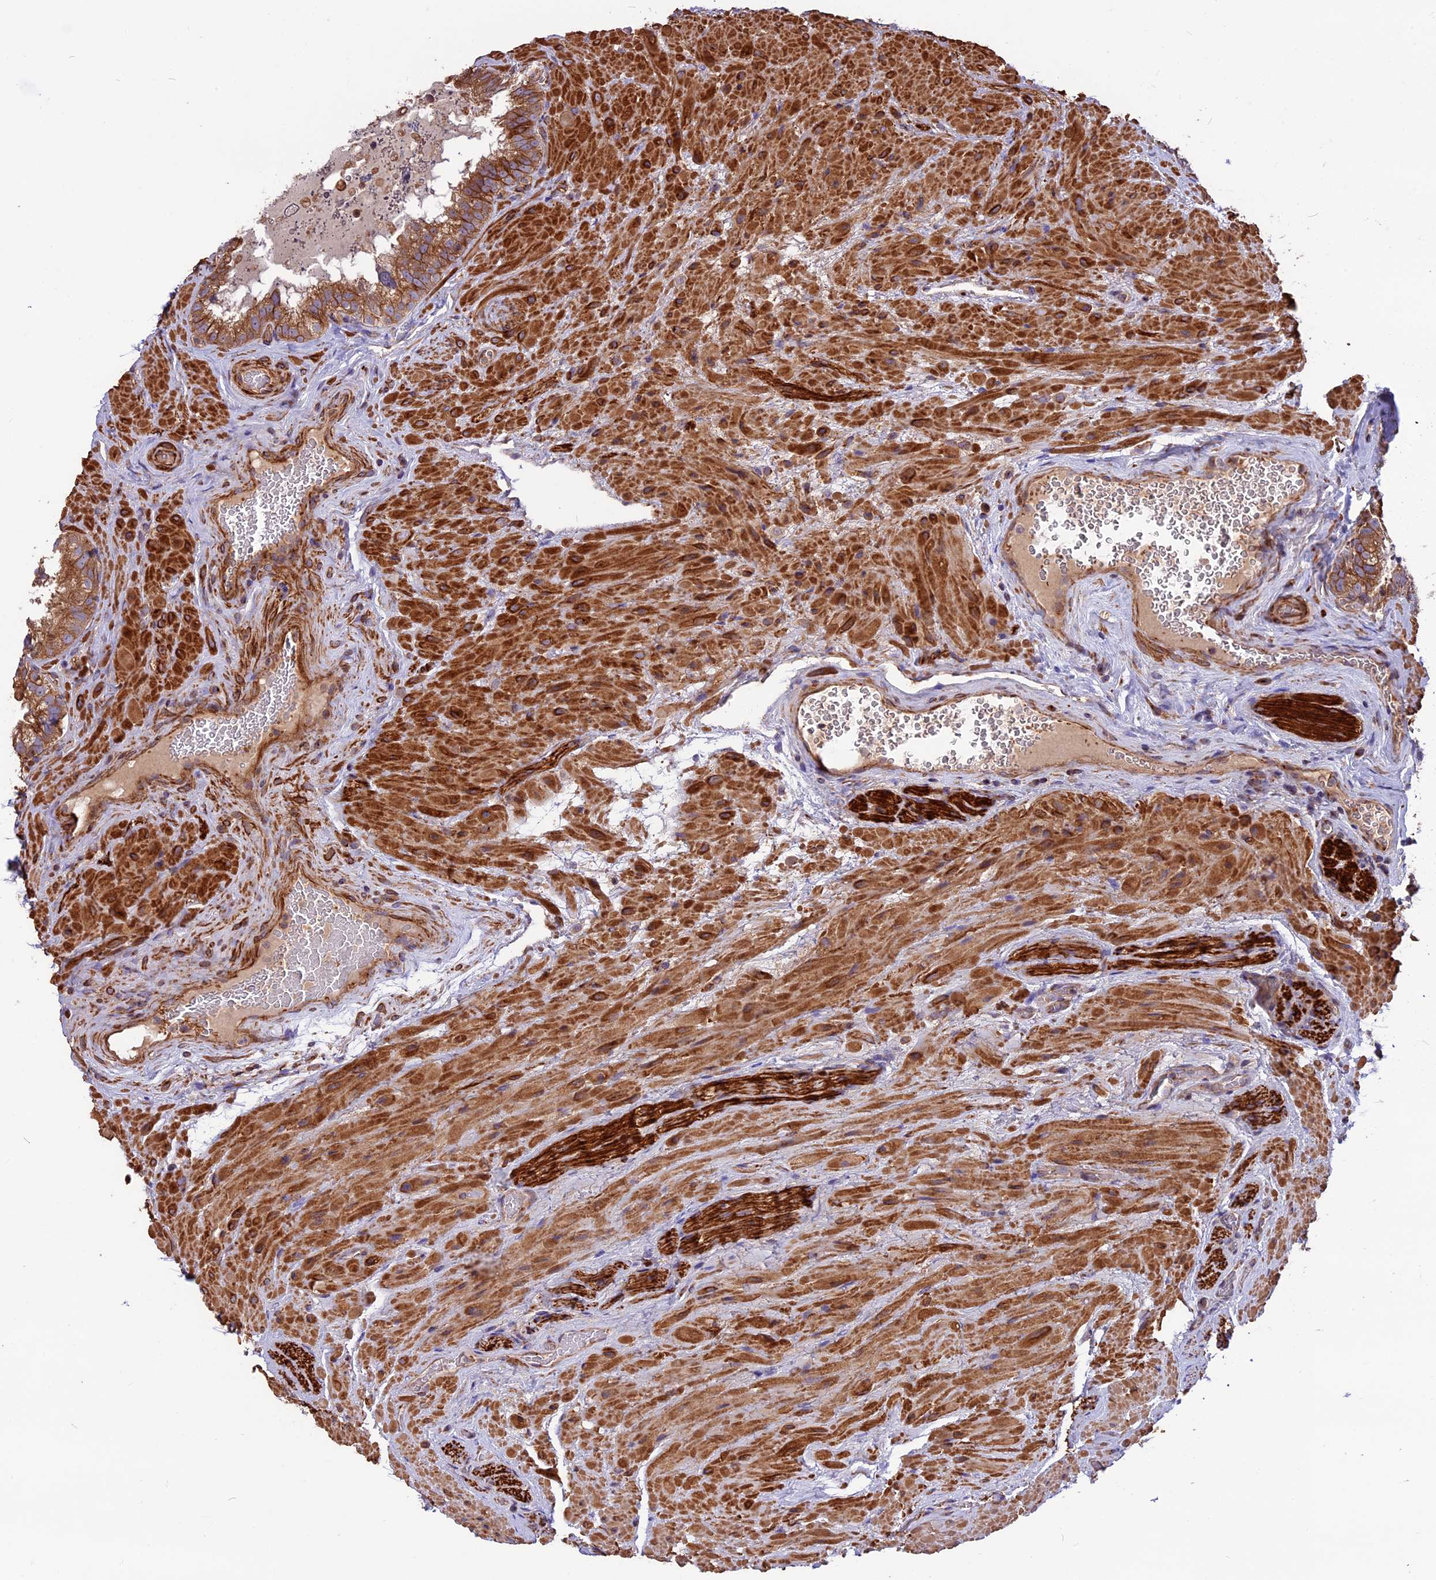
{"staining": {"intensity": "moderate", "quantity": "25%-75%", "location": "cytoplasmic/membranous"}, "tissue": "seminal vesicle", "cell_type": "Glandular cells", "image_type": "normal", "snomed": [{"axis": "morphology", "description": "Normal tissue, NOS"}, {"axis": "topography", "description": "Seminal veicle"}, {"axis": "topography", "description": "Peripheral nerve tissue"}], "caption": "DAB immunohistochemical staining of benign human seminal vesicle displays moderate cytoplasmic/membranous protein expression in about 25%-75% of glandular cells.", "gene": "ANO3", "patient": {"sex": "male", "age": 67}}